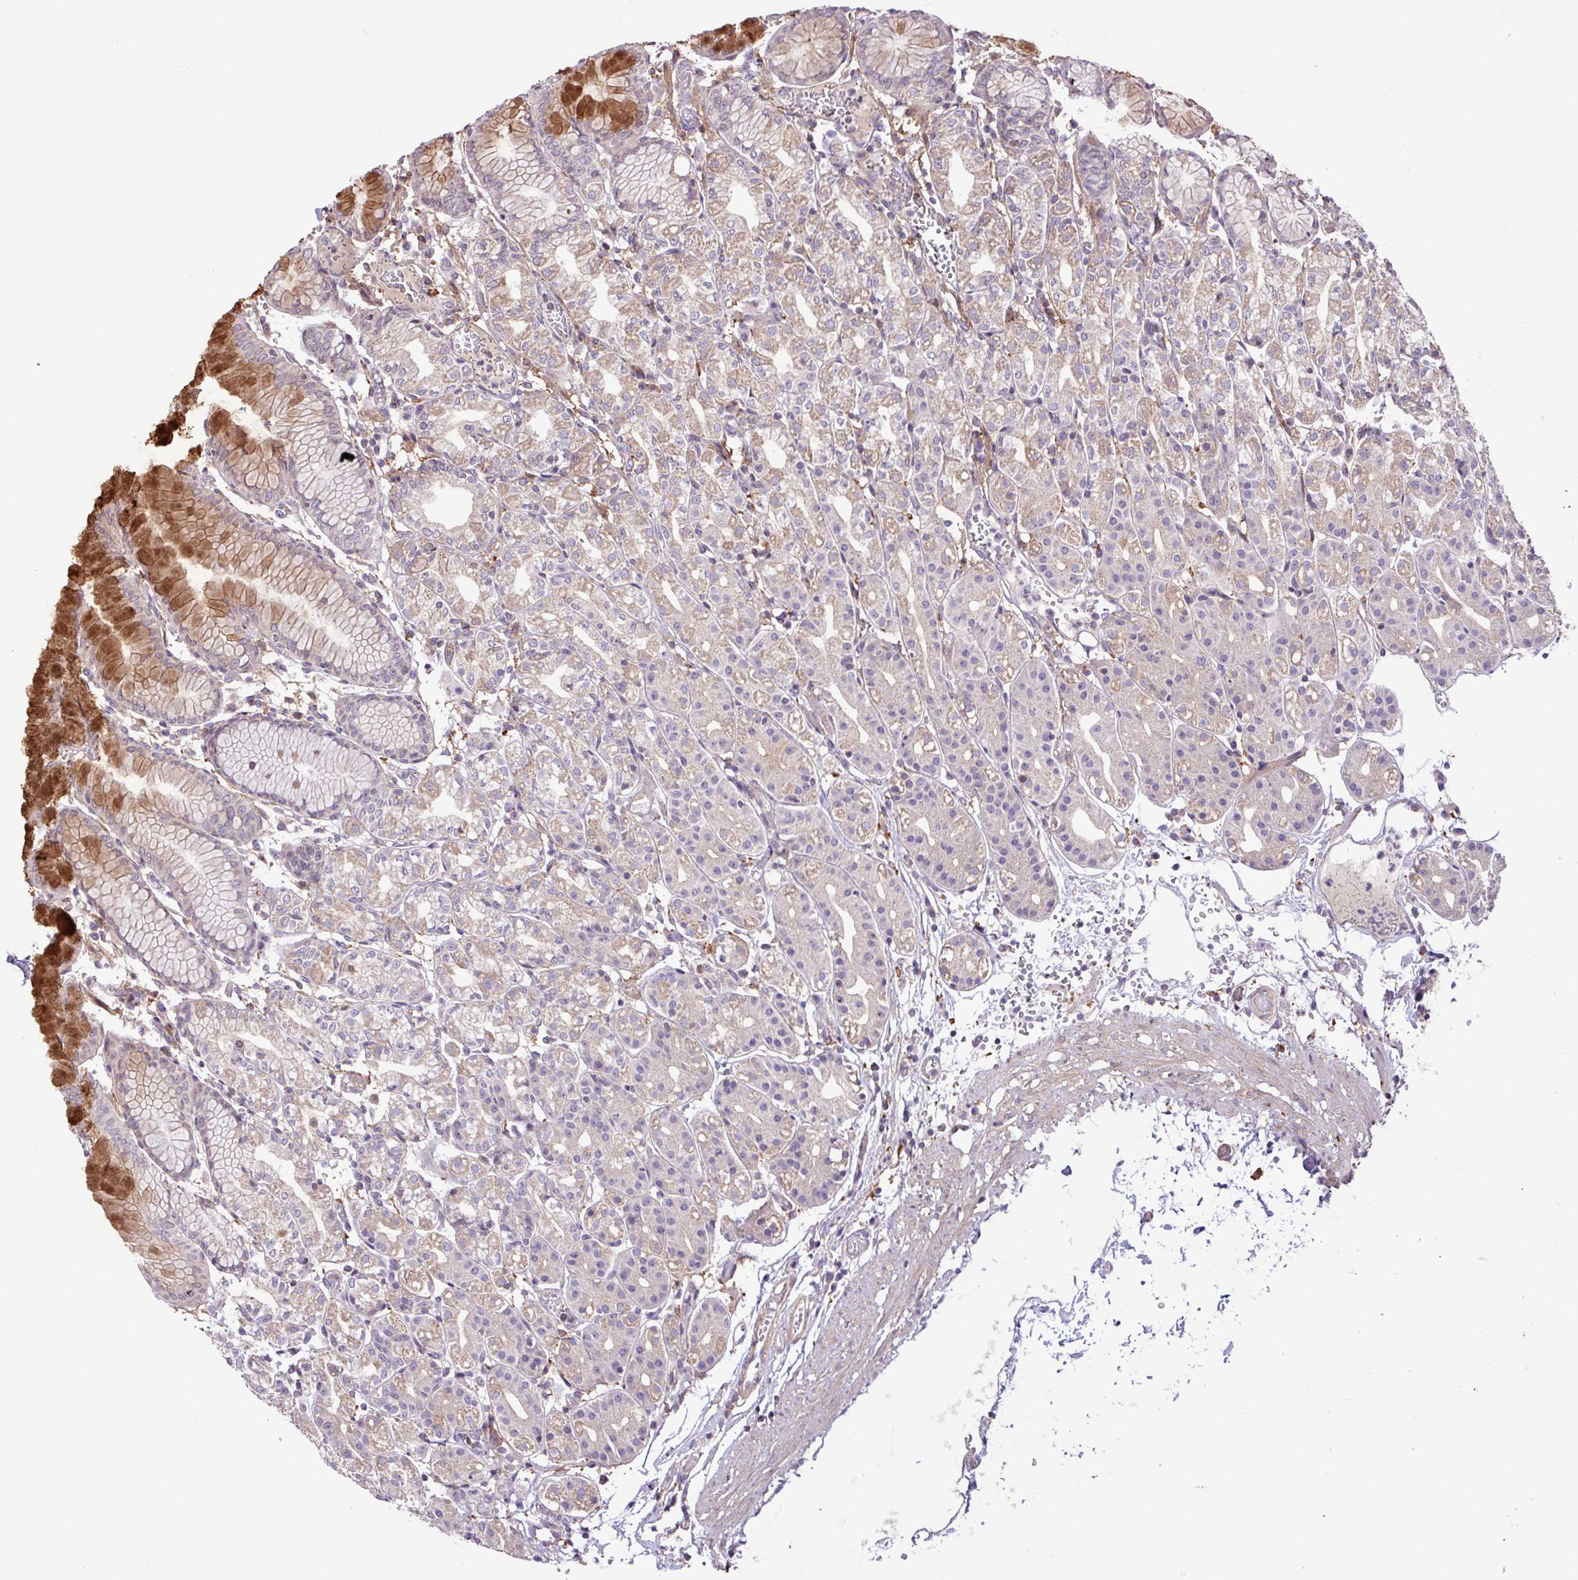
{"staining": {"intensity": "strong", "quantity": "<25%", "location": "cytoplasmic/membranous"}, "tissue": "stomach", "cell_type": "Glandular cells", "image_type": "normal", "snomed": [{"axis": "morphology", "description": "Normal tissue, NOS"}, {"axis": "topography", "description": "Stomach"}], "caption": "An immunohistochemistry (IHC) image of unremarkable tissue is shown. Protein staining in brown labels strong cytoplasmic/membranous positivity in stomach within glandular cells.", "gene": "ARHGEF25", "patient": {"sex": "female", "age": 57}}